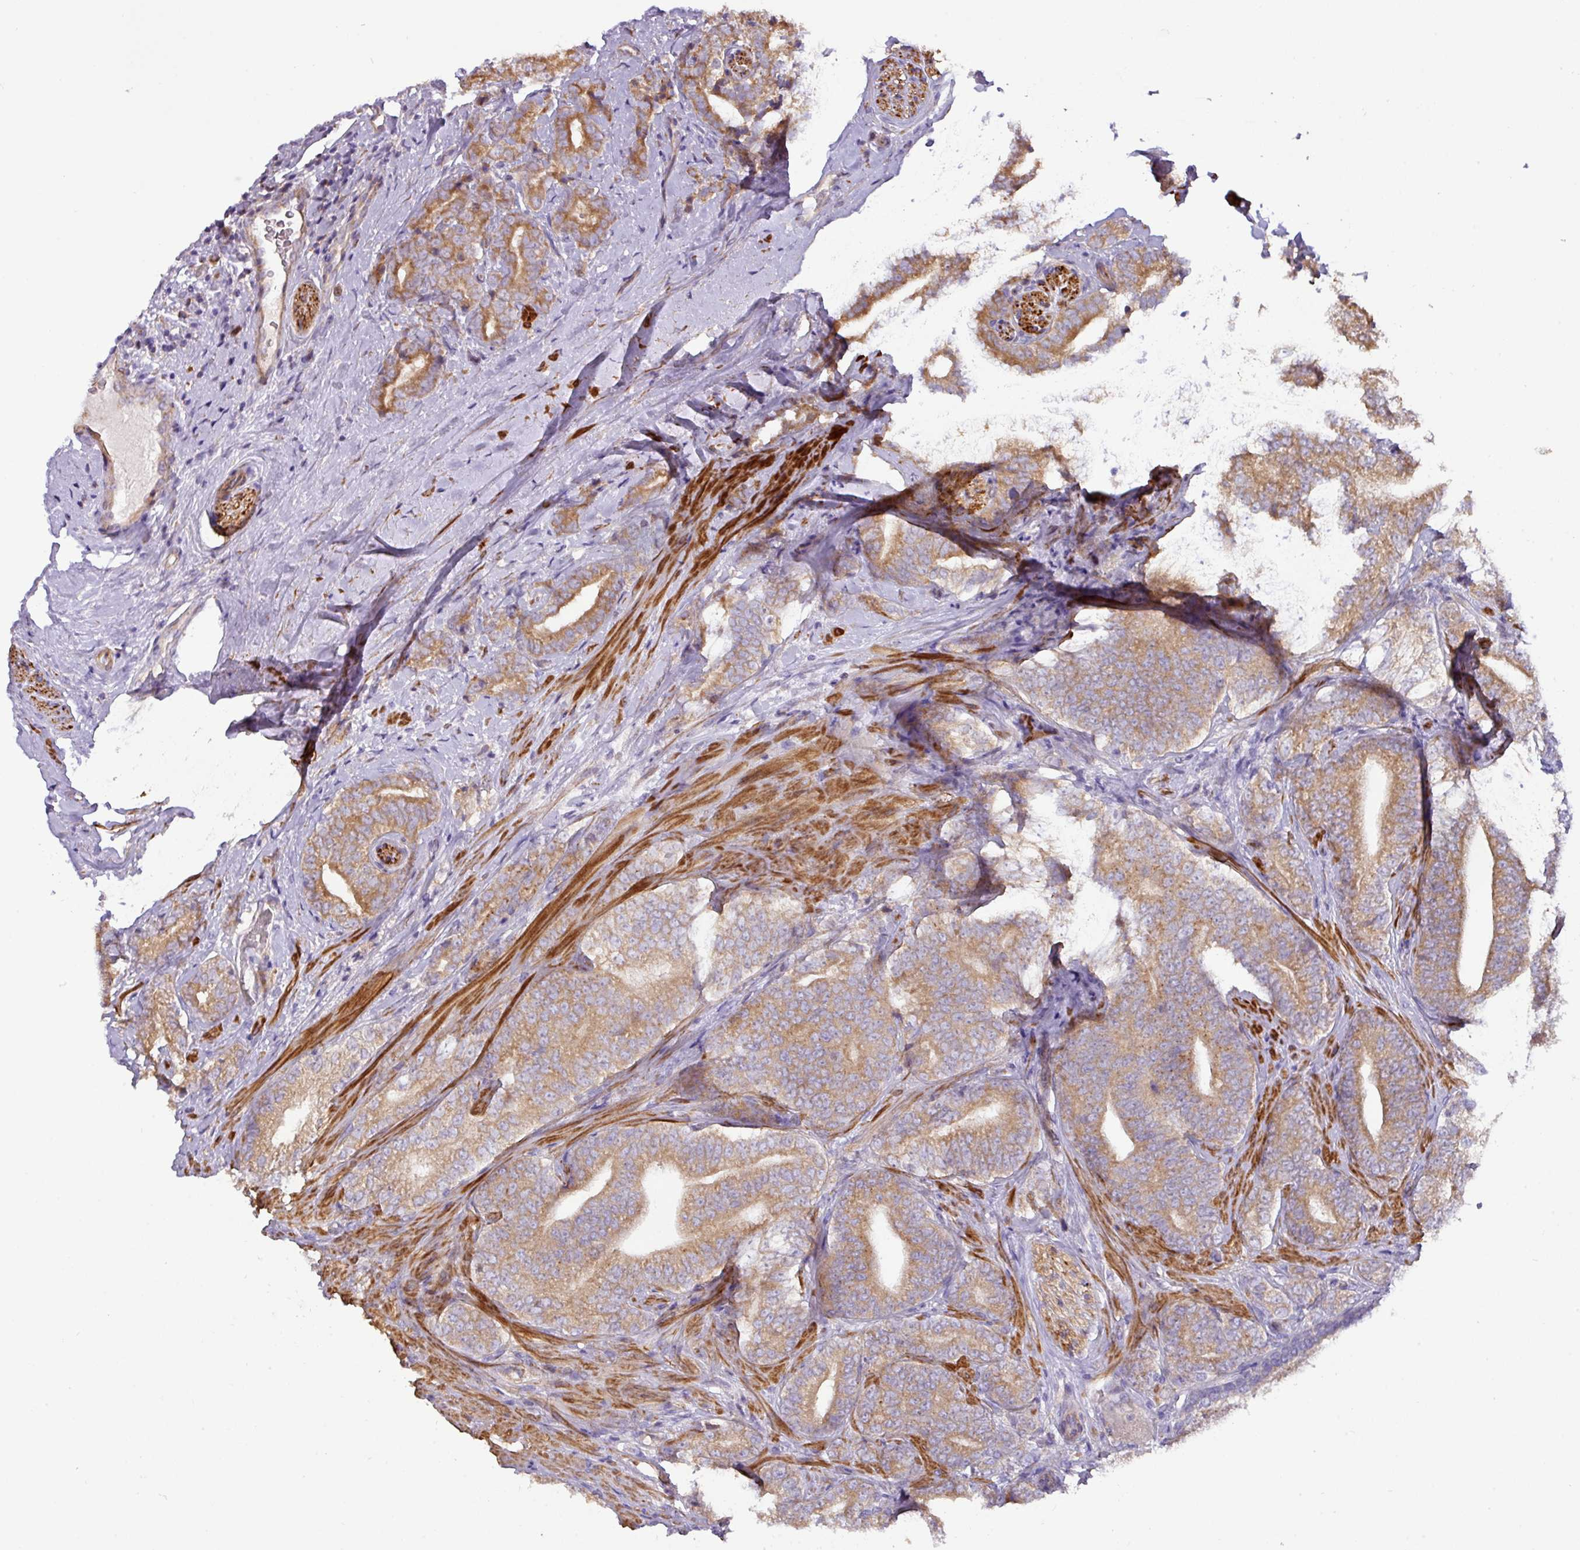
{"staining": {"intensity": "moderate", "quantity": ">75%", "location": "cytoplasmic/membranous"}, "tissue": "prostate cancer", "cell_type": "Tumor cells", "image_type": "cancer", "snomed": [{"axis": "morphology", "description": "Adenocarcinoma, High grade"}, {"axis": "topography", "description": "Prostate"}], "caption": "Tumor cells exhibit medium levels of moderate cytoplasmic/membranous positivity in approximately >75% of cells in prostate cancer.", "gene": "MRRF", "patient": {"sex": "male", "age": 72}}